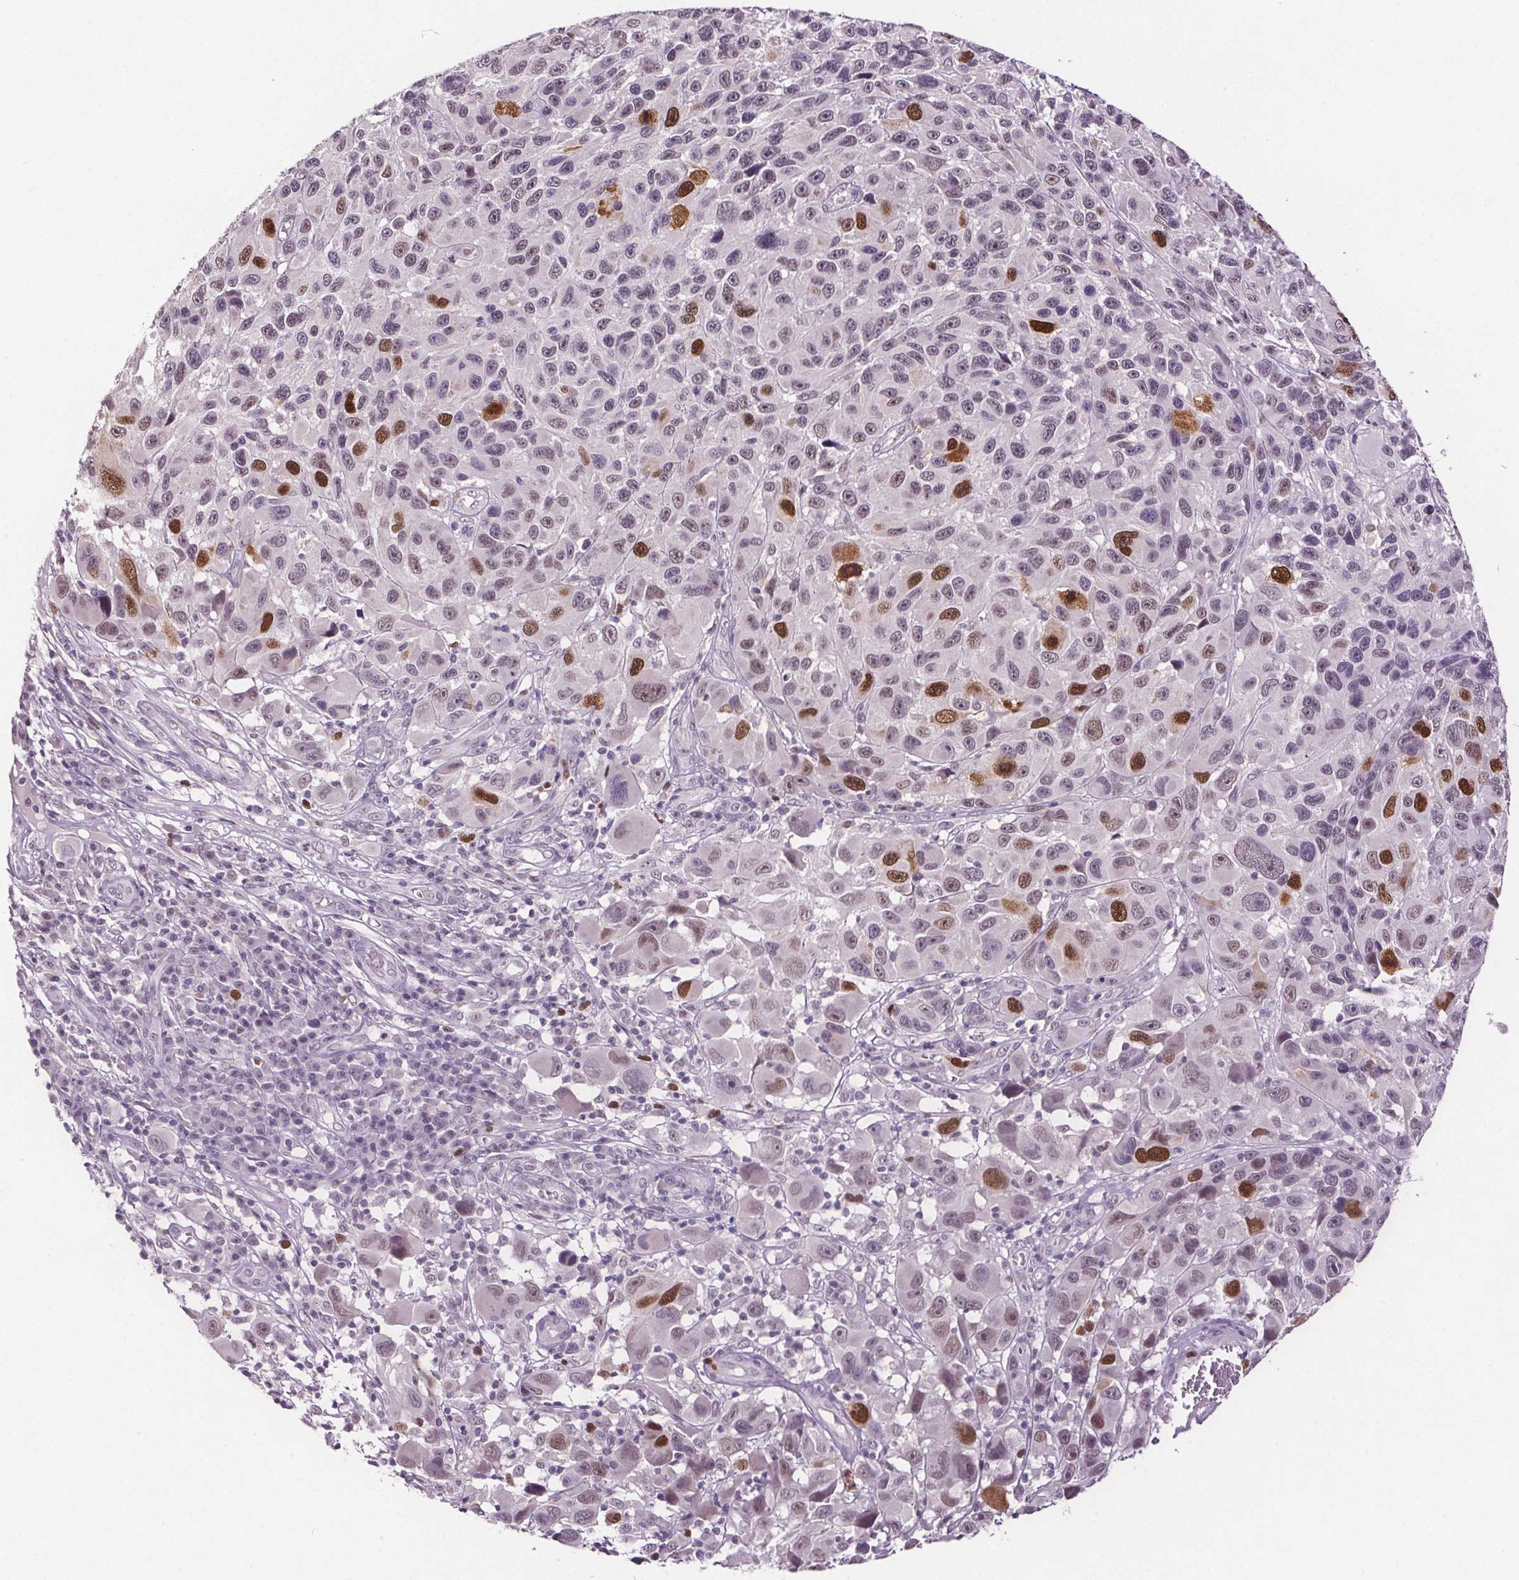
{"staining": {"intensity": "strong", "quantity": "<25%", "location": "nuclear"}, "tissue": "melanoma", "cell_type": "Tumor cells", "image_type": "cancer", "snomed": [{"axis": "morphology", "description": "Malignant melanoma, NOS"}, {"axis": "topography", "description": "Skin"}], "caption": "High-power microscopy captured an immunohistochemistry photomicrograph of melanoma, revealing strong nuclear expression in about <25% of tumor cells. The staining was performed using DAB, with brown indicating positive protein expression. Nuclei are stained blue with hematoxylin.", "gene": "CENPF", "patient": {"sex": "male", "age": 53}}